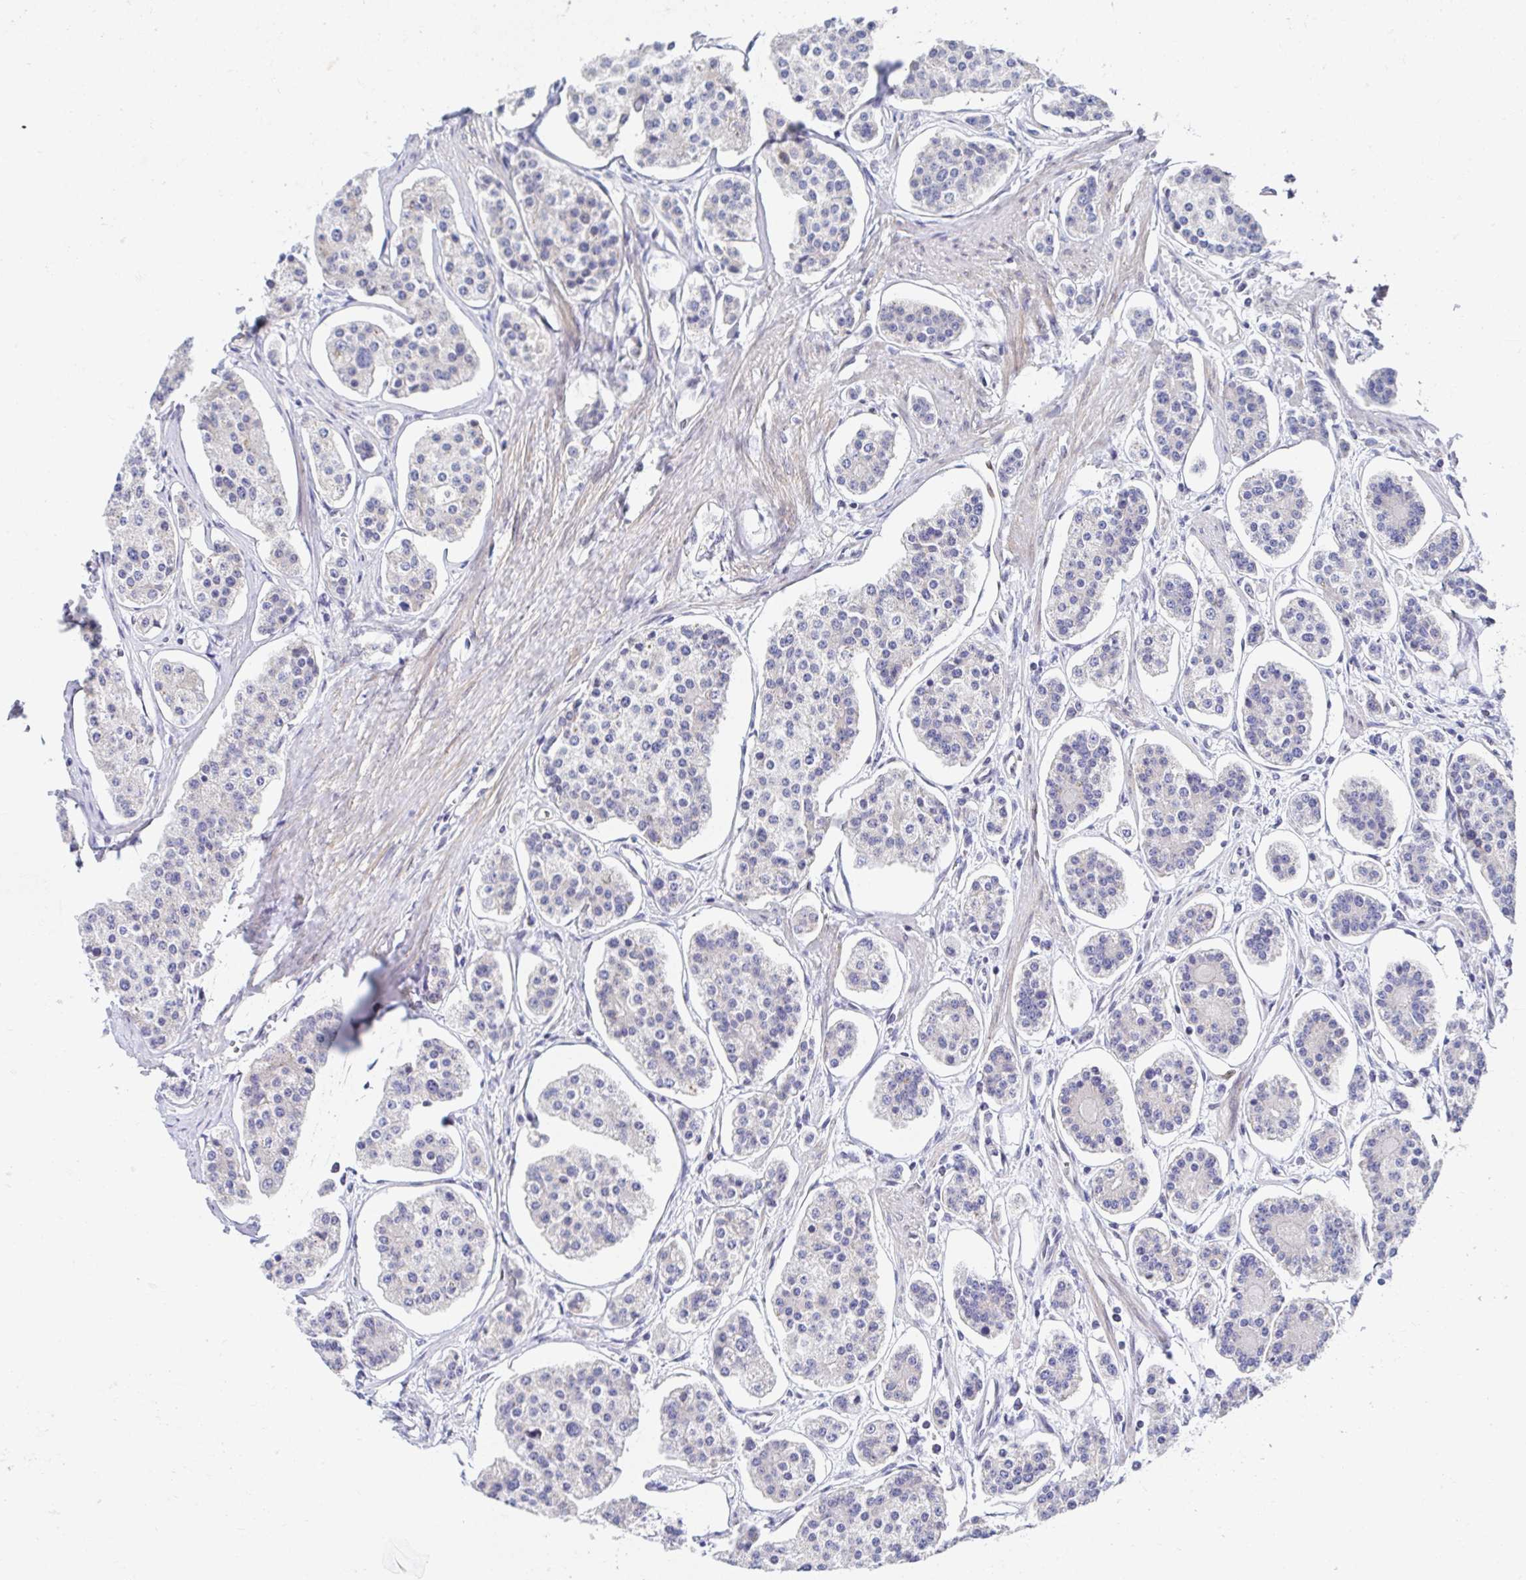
{"staining": {"intensity": "negative", "quantity": "none", "location": "none"}, "tissue": "carcinoid", "cell_type": "Tumor cells", "image_type": "cancer", "snomed": [{"axis": "morphology", "description": "Carcinoid, malignant, NOS"}, {"axis": "topography", "description": "Small intestine"}], "caption": "Tumor cells are negative for protein expression in human carcinoid.", "gene": "AKAP14", "patient": {"sex": "female", "age": 65}}